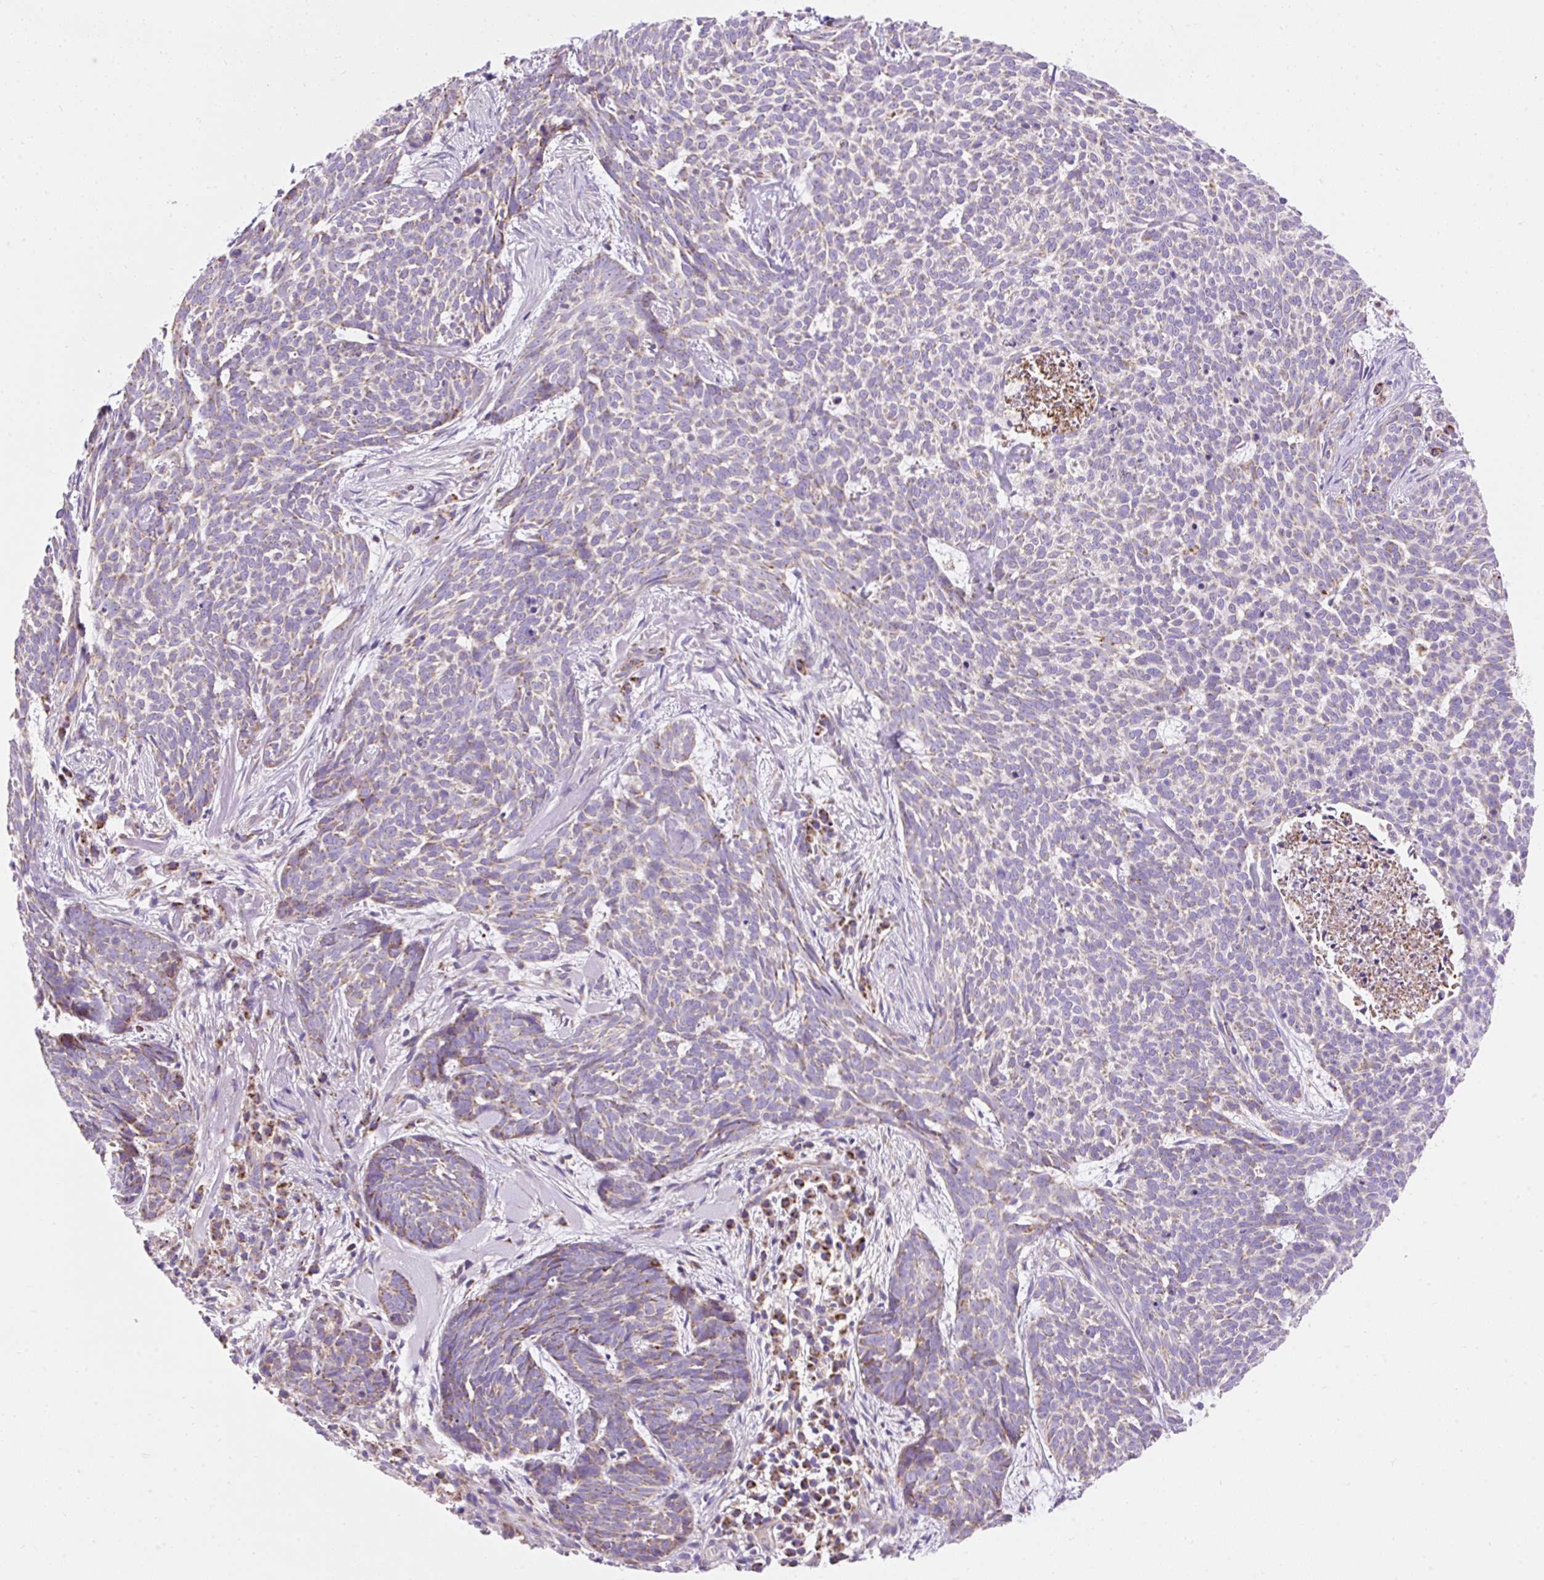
{"staining": {"intensity": "weak", "quantity": ">75%", "location": "cytoplasmic/membranous"}, "tissue": "skin cancer", "cell_type": "Tumor cells", "image_type": "cancer", "snomed": [{"axis": "morphology", "description": "Basal cell carcinoma"}, {"axis": "topography", "description": "Skin"}], "caption": "A high-resolution micrograph shows immunohistochemistry (IHC) staining of basal cell carcinoma (skin), which exhibits weak cytoplasmic/membranous positivity in approximately >75% of tumor cells.", "gene": "DAAM2", "patient": {"sex": "female", "age": 93}}